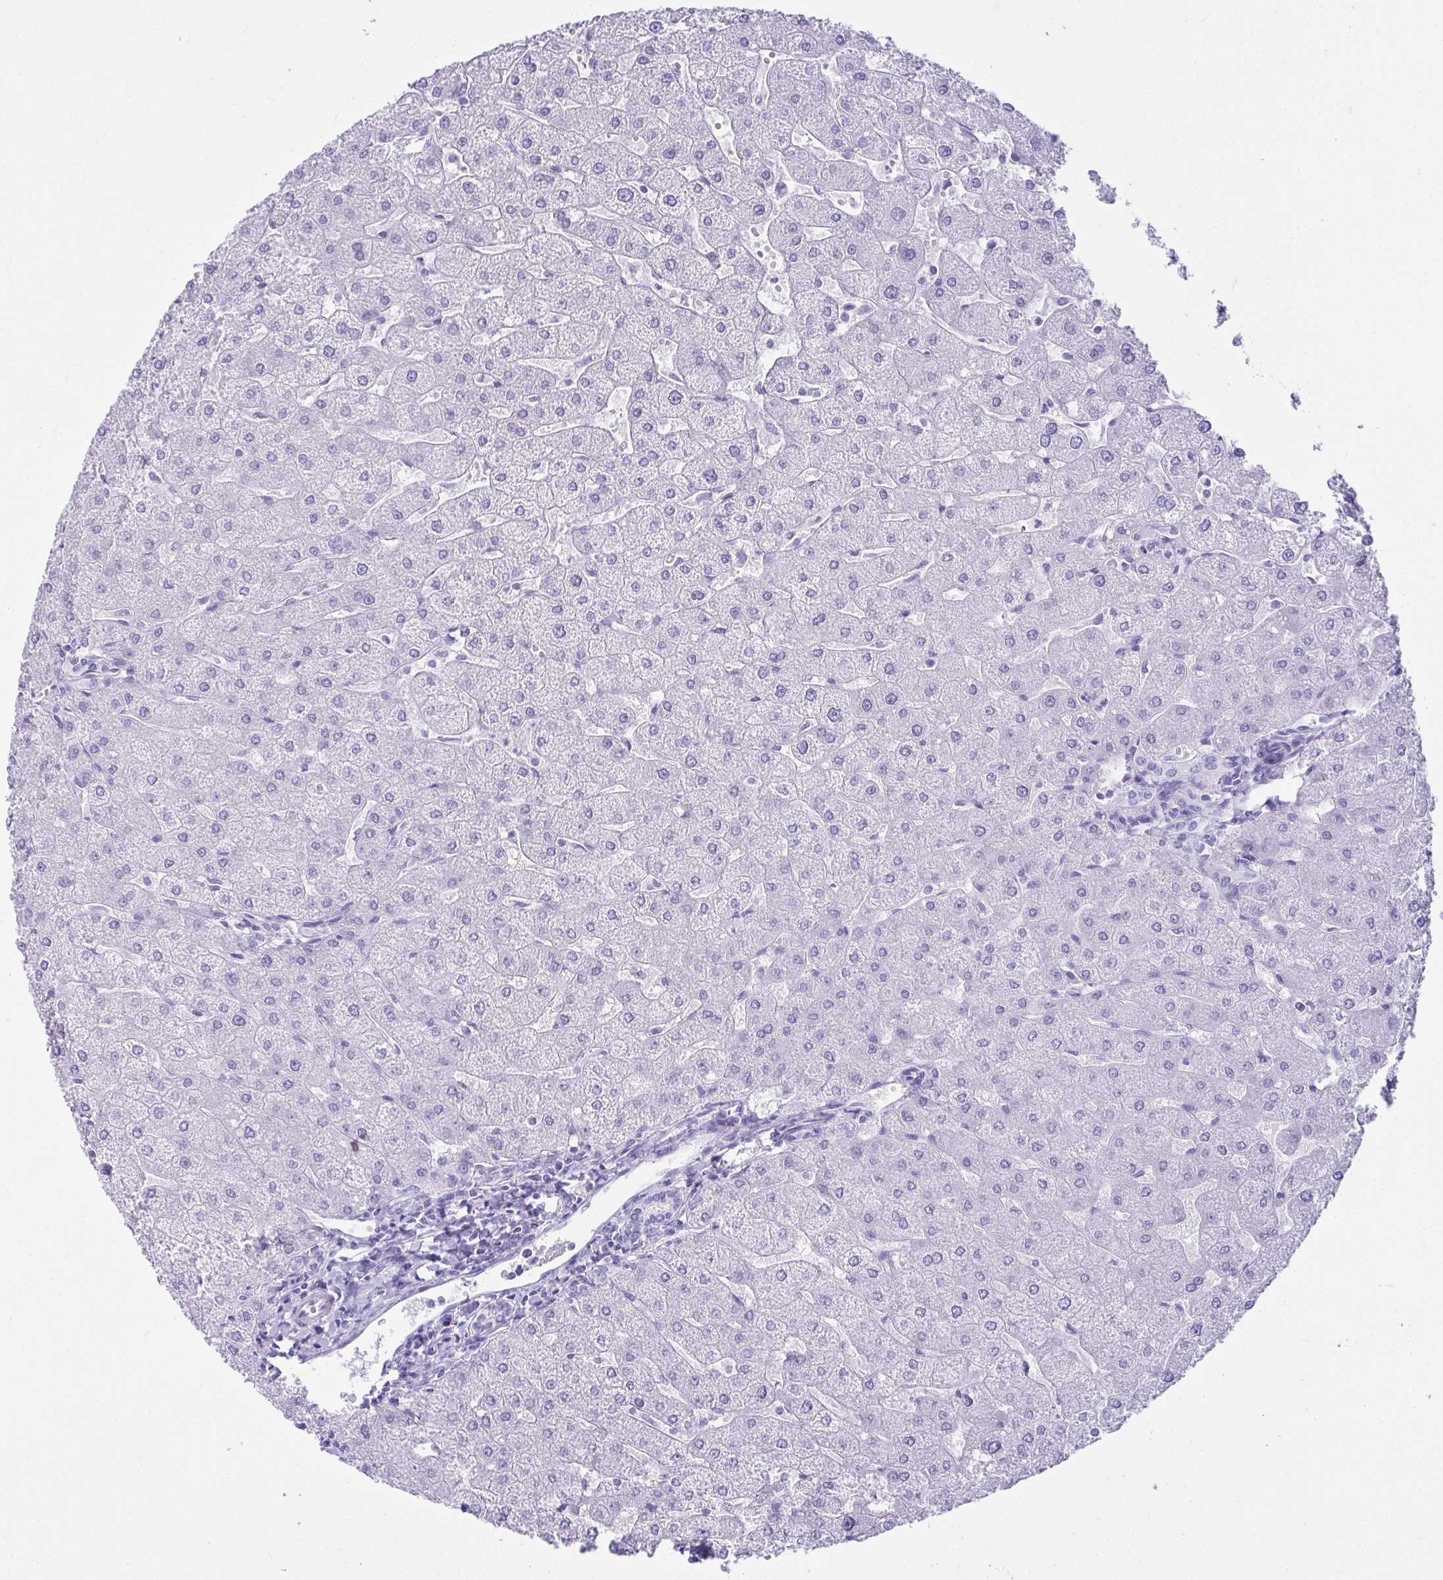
{"staining": {"intensity": "negative", "quantity": "none", "location": "none"}, "tissue": "liver", "cell_type": "Cholangiocytes", "image_type": "normal", "snomed": [{"axis": "morphology", "description": "Normal tissue, NOS"}, {"axis": "topography", "description": "Liver"}], "caption": "Histopathology image shows no significant protein positivity in cholangiocytes of benign liver.", "gene": "ATP4B", "patient": {"sex": "male", "age": 67}}